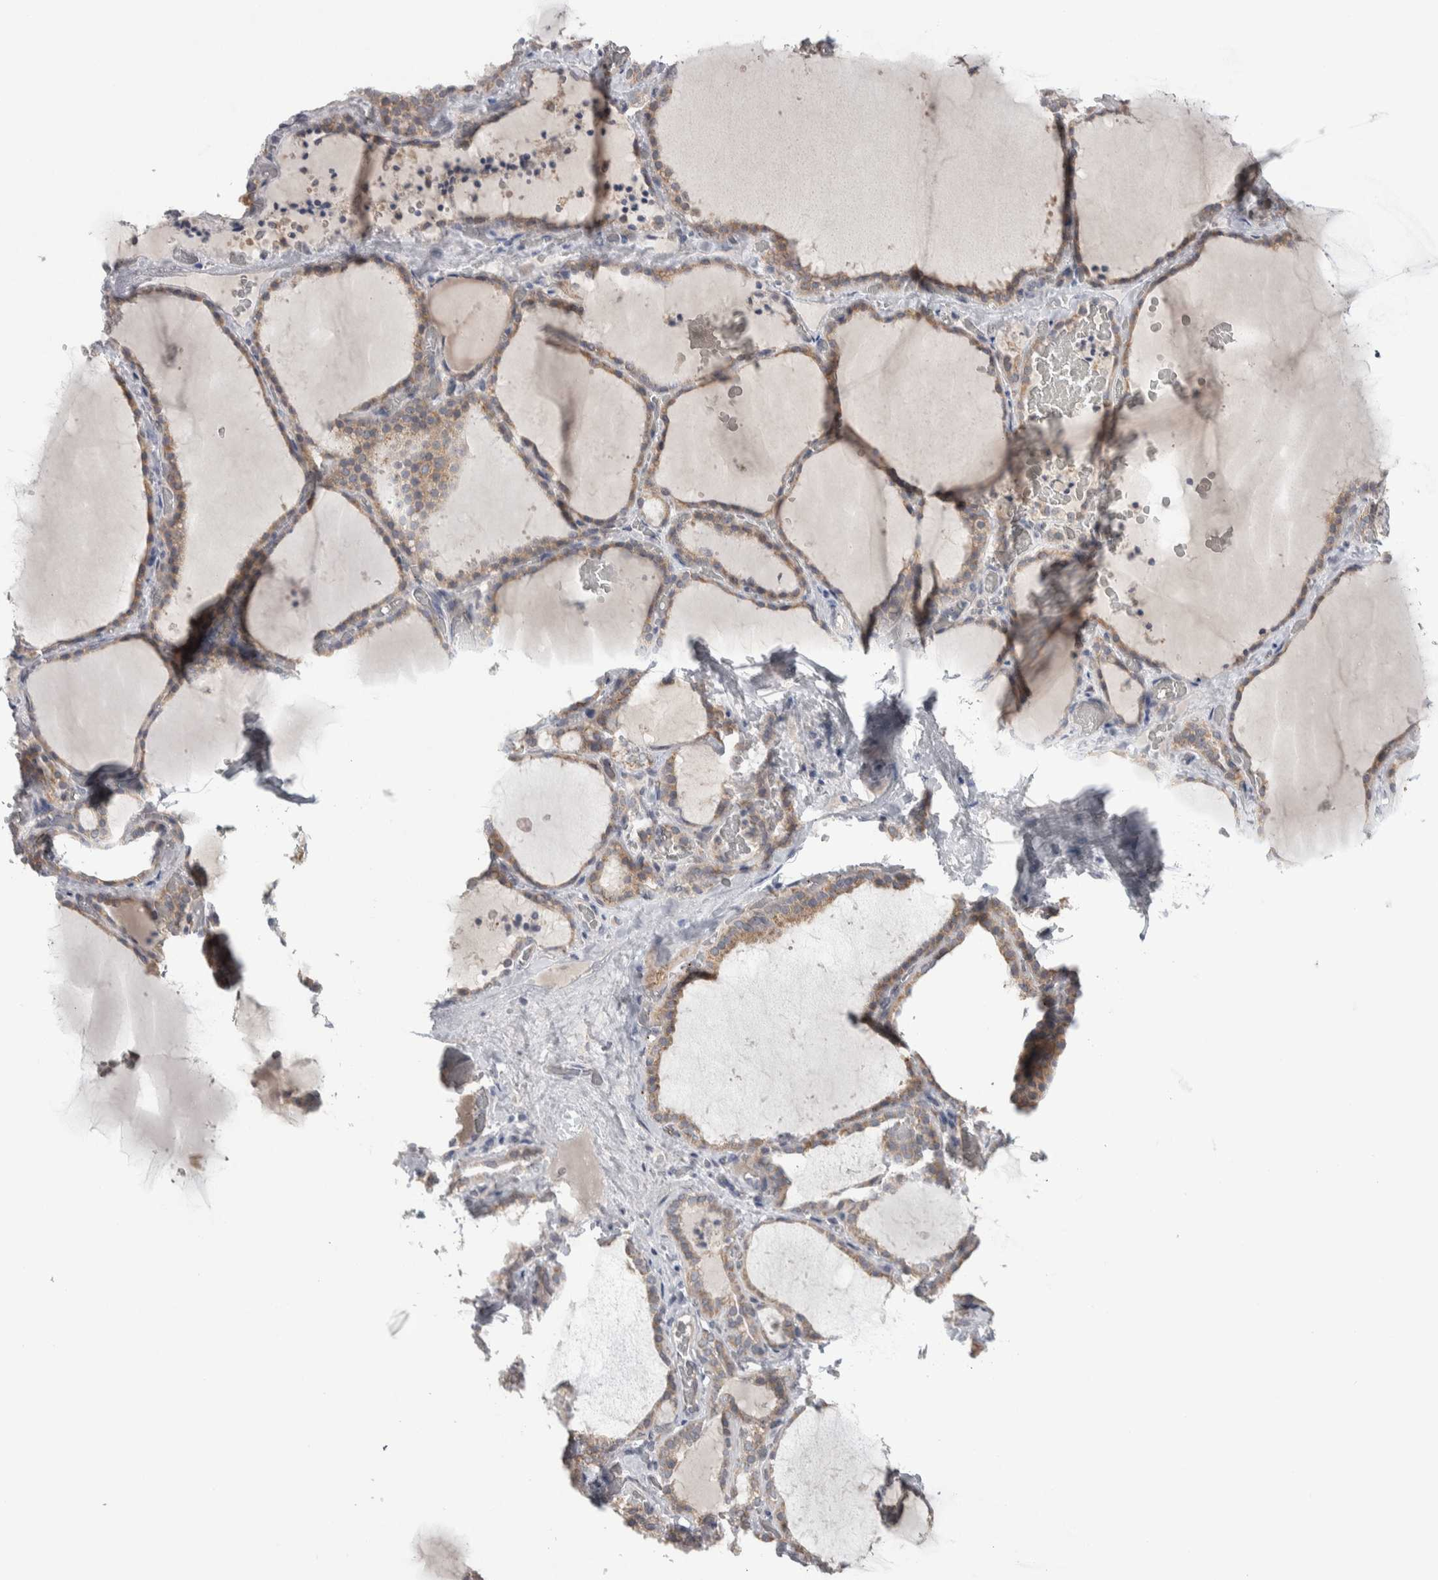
{"staining": {"intensity": "weak", "quantity": ">75%", "location": "cytoplasmic/membranous"}, "tissue": "thyroid gland", "cell_type": "Glandular cells", "image_type": "normal", "snomed": [{"axis": "morphology", "description": "Normal tissue, NOS"}, {"axis": "topography", "description": "Thyroid gland"}], "caption": "High-magnification brightfield microscopy of benign thyroid gland stained with DAB (brown) and counterstained with hematoxylin (blue). glandular cells exhibit weak cytoplasmic/membranous staining is seen in approximately>75% of cells. Nuclei are stained in blue.", "gene": "CUL2", "patient": {"sex": "female", "age": 22}}